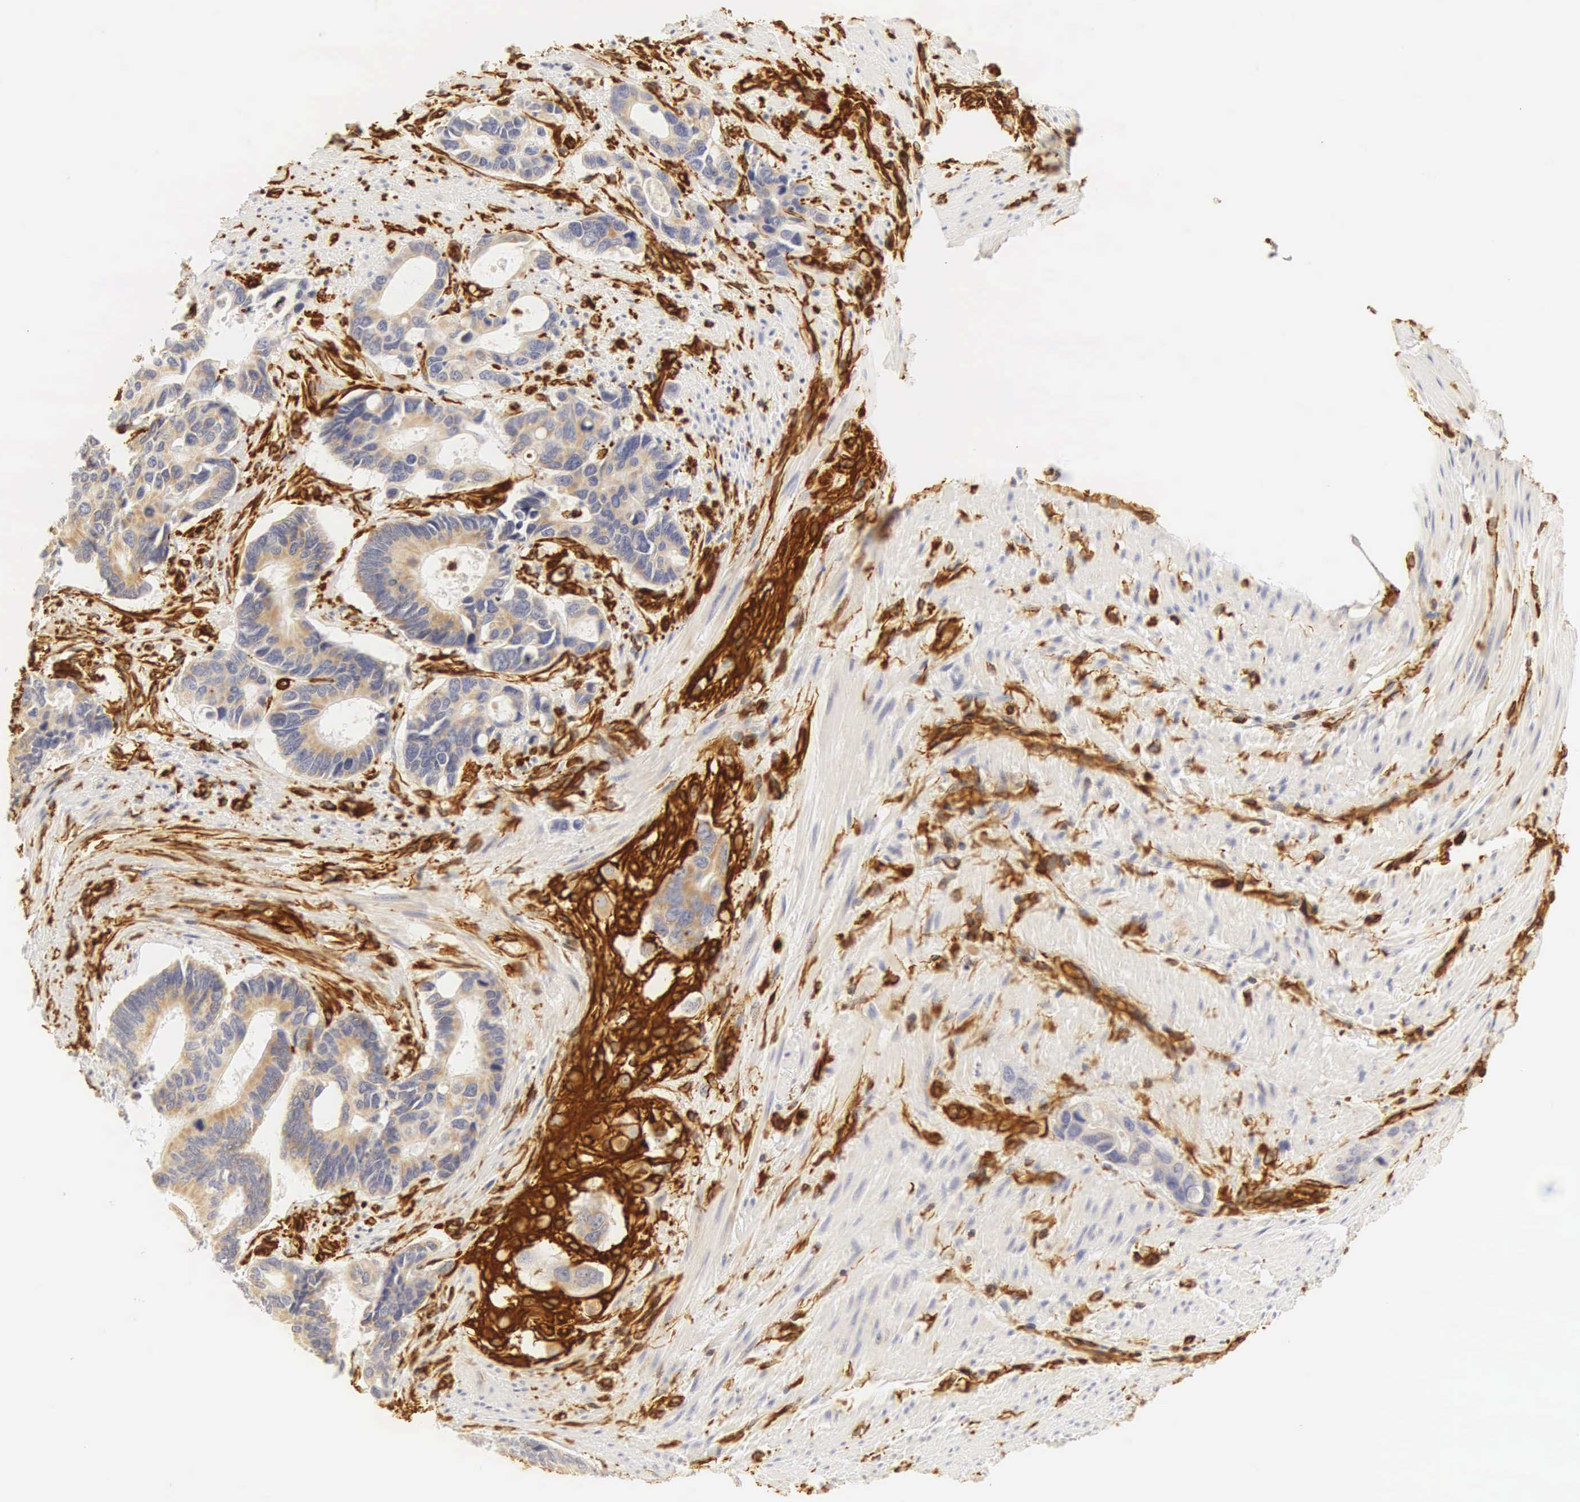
{"staining": {"intensity": "weak", "quantity": "25%-75%", "location": "cytoplasmic/membranous"}, "tissue": "colorectal cancer", "cell_type": "Tumor cells", "image_type": "cancer", "snomed": [{"axis": "morphology", "description": "Adenocarcinoma, NOS"}, {"axis": "topography", "description": "Colon"}], "caption": "Immunohistochemistry staining of colorectal cancer, which displays low levels of weak cytoplasmic/membranous positivity in about 25%-75% of tumor cells indicating weak cytoplasmic/membranous protein staining. The staining was performed using DAB (3,3'-diaminobenzidine) (brown) for protein detection and nuclei were counterstained in hematoxylin (blue).", "gene": "VIM", "patient": {"sex": "male", "age": 49}}